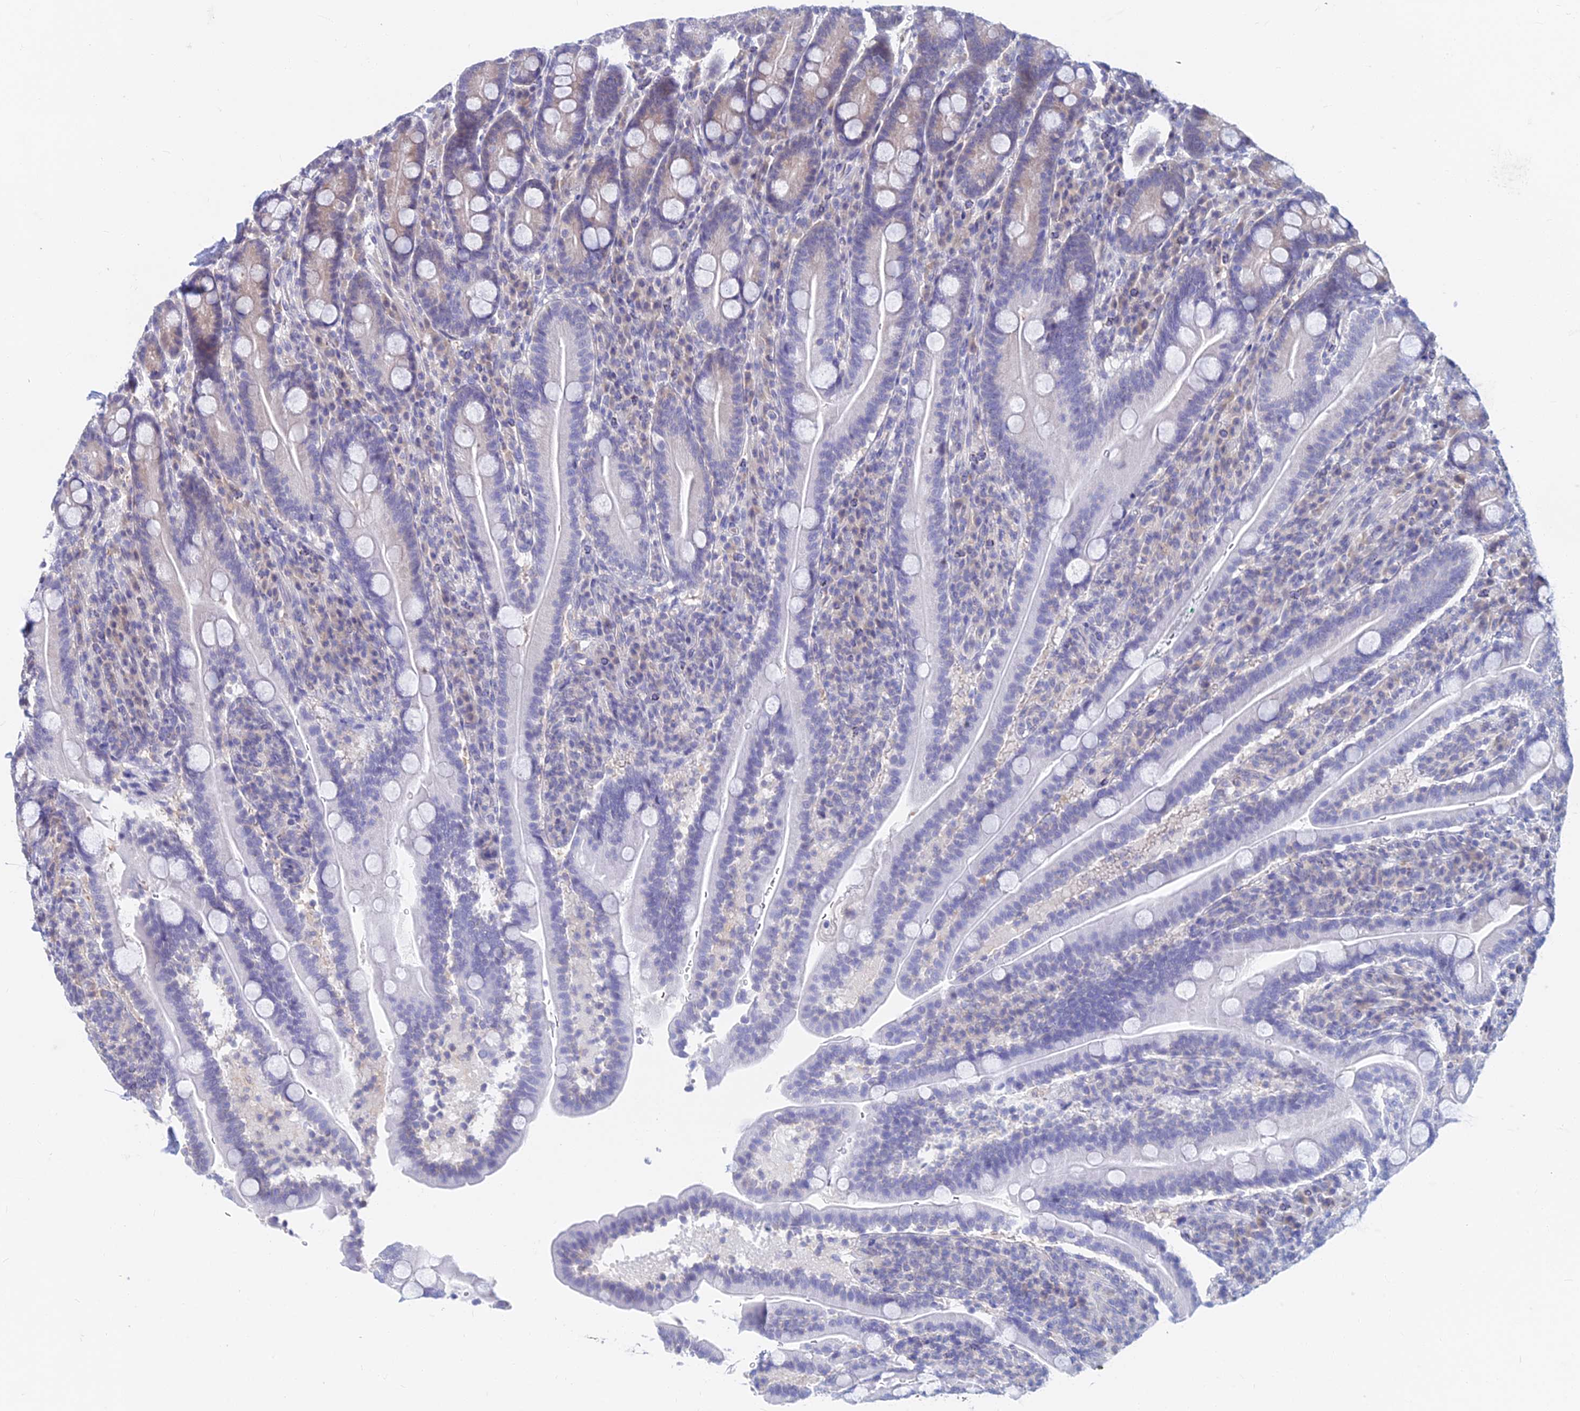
{"staining": {"intensity": "weak", "quantity": "<25%", "location": "cytoplasmic/membranous"}, "tissue": "duodenum", "cell_type": "Glandular cells", "image_type": "normal", "snomed": [{"axis": "morphology", "description": "Normal tissue, NOS"}, {"axis": "topography", "description": "Duodenum"}], "caption": "Duodenum stained for a protein using IHC demonstrates no positivity glandular cells.", "gene": "B3GALT4", "patient": {"sex": "male", "age": 35}}